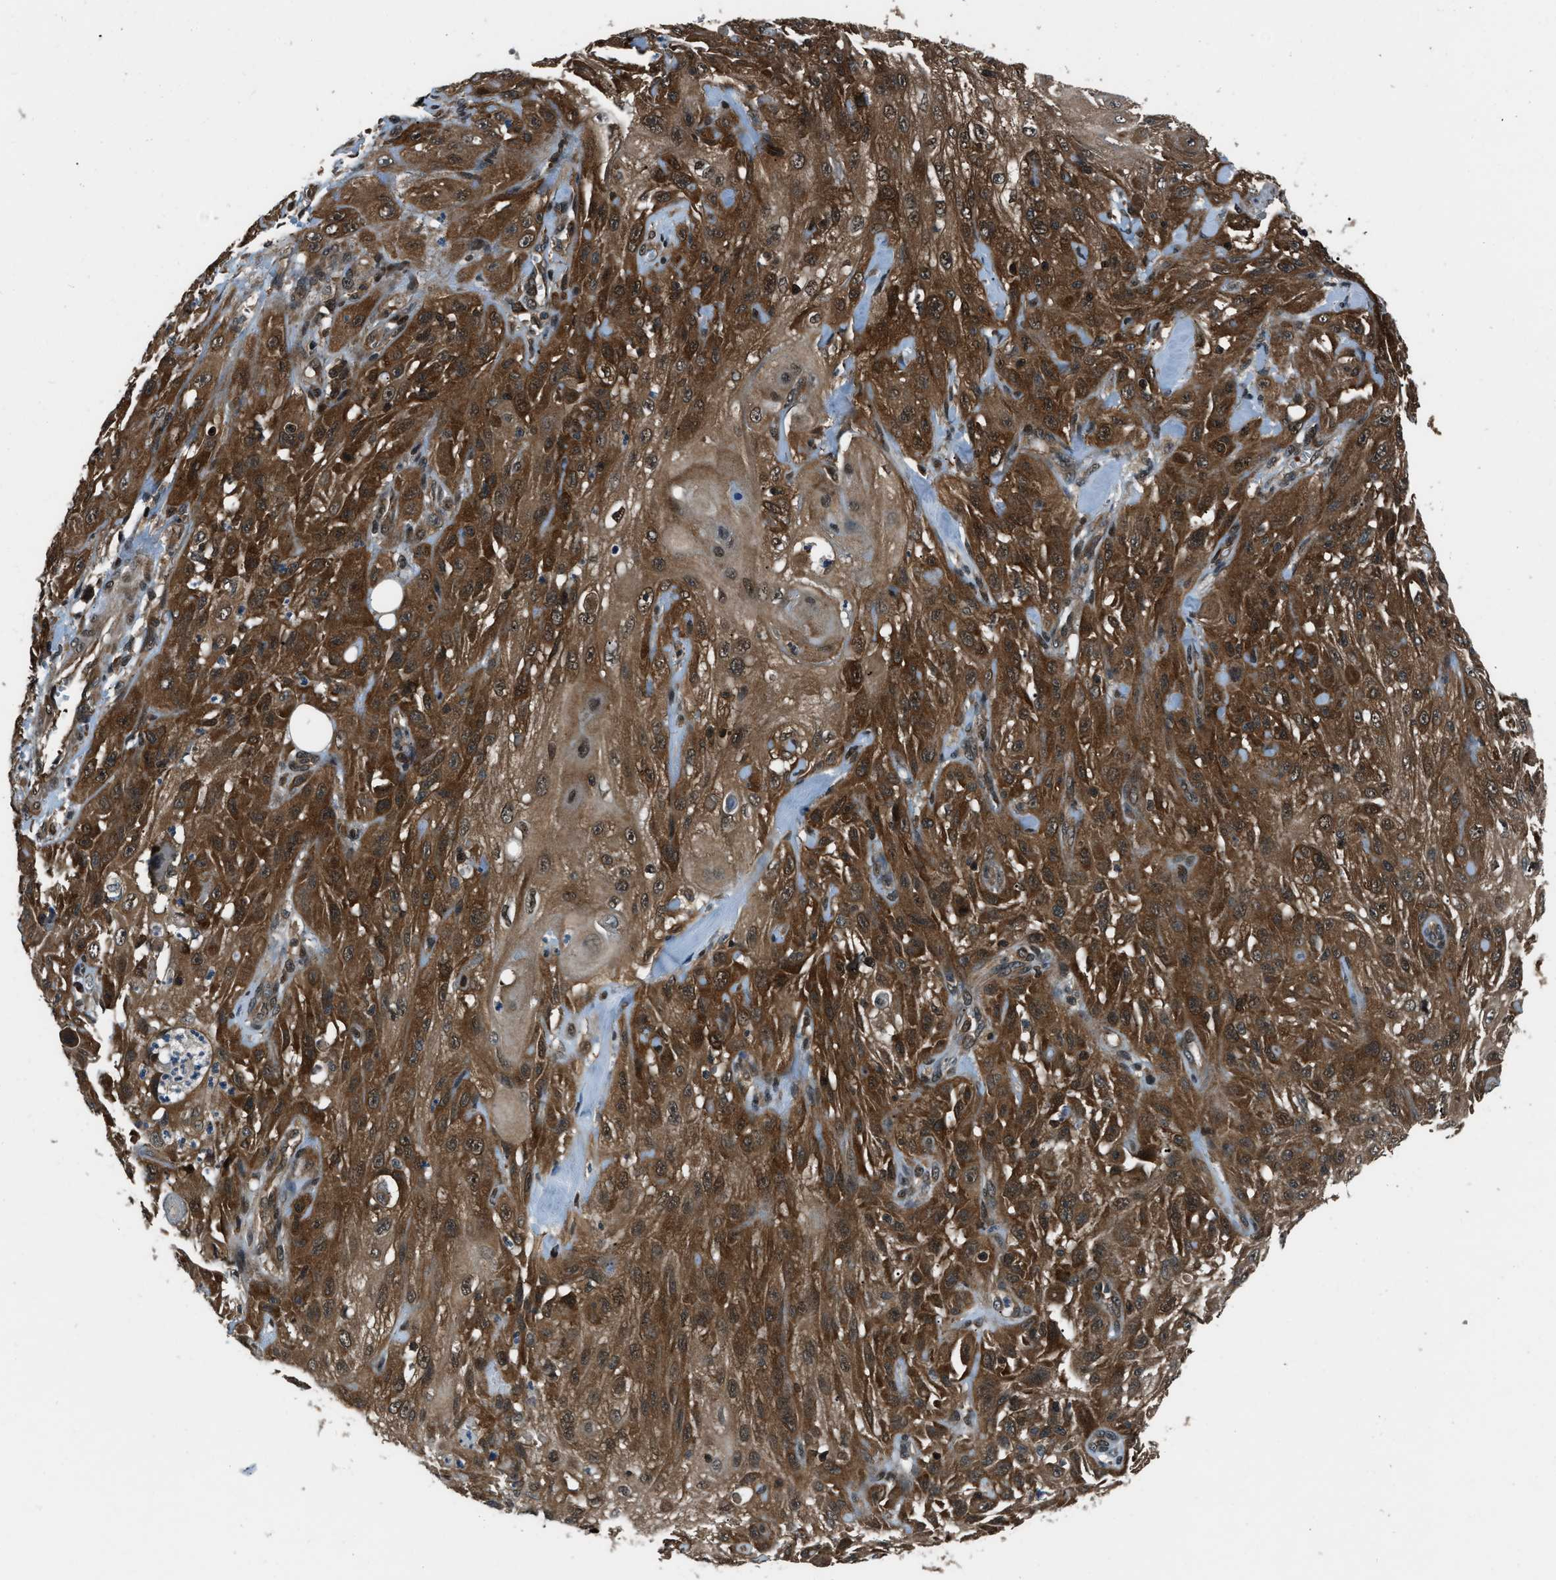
{"staining": {"intensity": "strong", "quantity": ">75%", "location": "cytoplasmic/membranous,nuclear"}, "tissue": "skin cancer", "cell_type": "Tumor cells", "image_type": "cancer", "snomed": [{"axis": "morphology", "description": "Squamous cell carcinoma, NOS"}, {"axis": "topography", "description": "Skin"}], "caption": "High-magnification brightfield microscopy of squamous cell carcinoma (skin) stained with DAB (brown) and counterstained with hematoxylin (blue). tumor cells exhibit strong cytoplasmic/membranous and nuclear staining is identified in approximately>75% of cells.", "gene": "NUDCD3", "patient": {"sex": "male", "age": 75}}